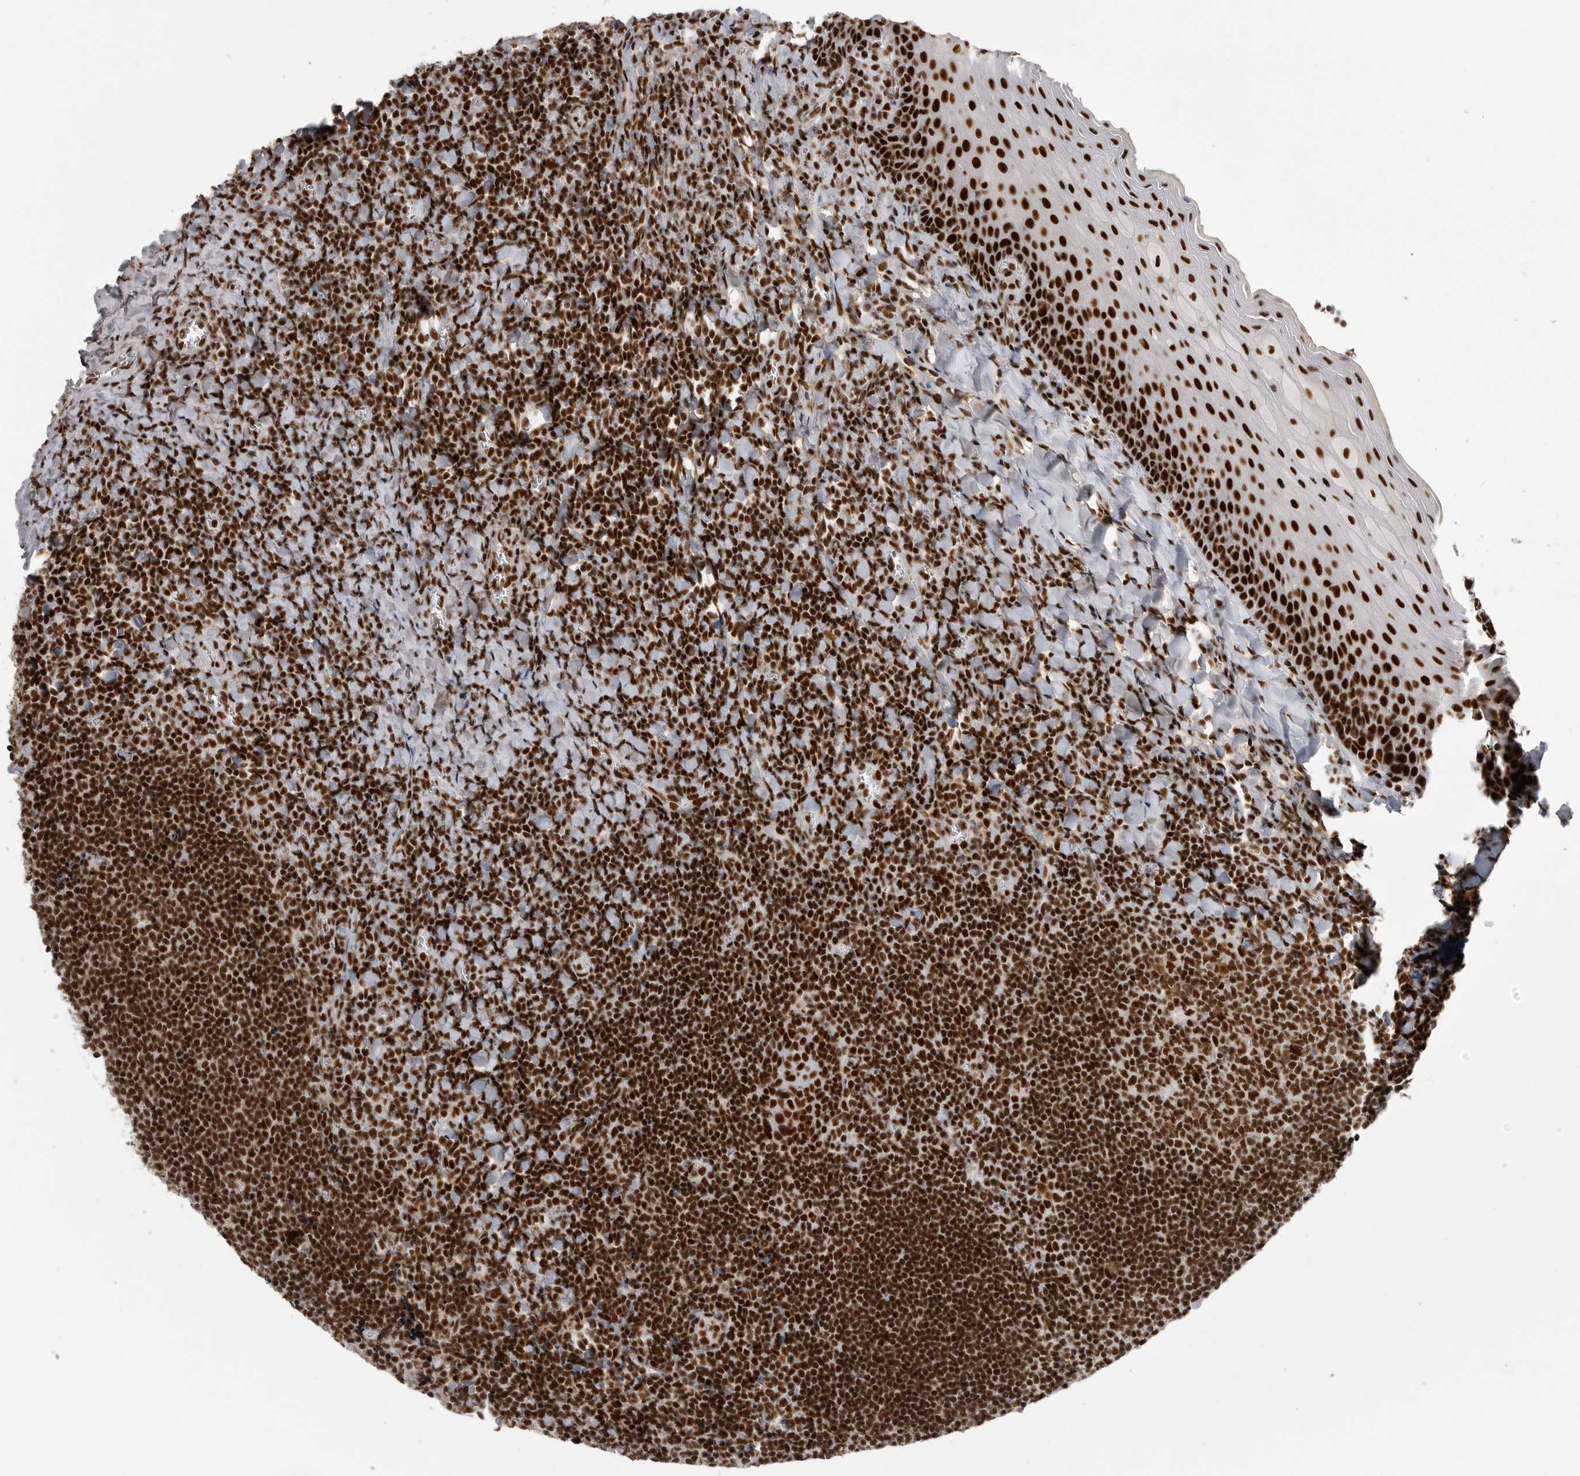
{"staining": {"intensity": "strong", "quantity": ">75%", "location": "nuclear"}, "tissue": "tonsil", "cell_type": "Germinal center cells", "image_type": "normal", "snomed": [{"axis": "morphology", "description": "Normal tissue, NOS"}, {"axis": "topography", "description": "Tonsil"}], "caption": "A photomicrograph of tonsil stained for a protein demonstrates strong nuclear brown staining in germinal center cells.", "gene": "PPP1R8", "patient": {"sex": "male", "age": 27}}